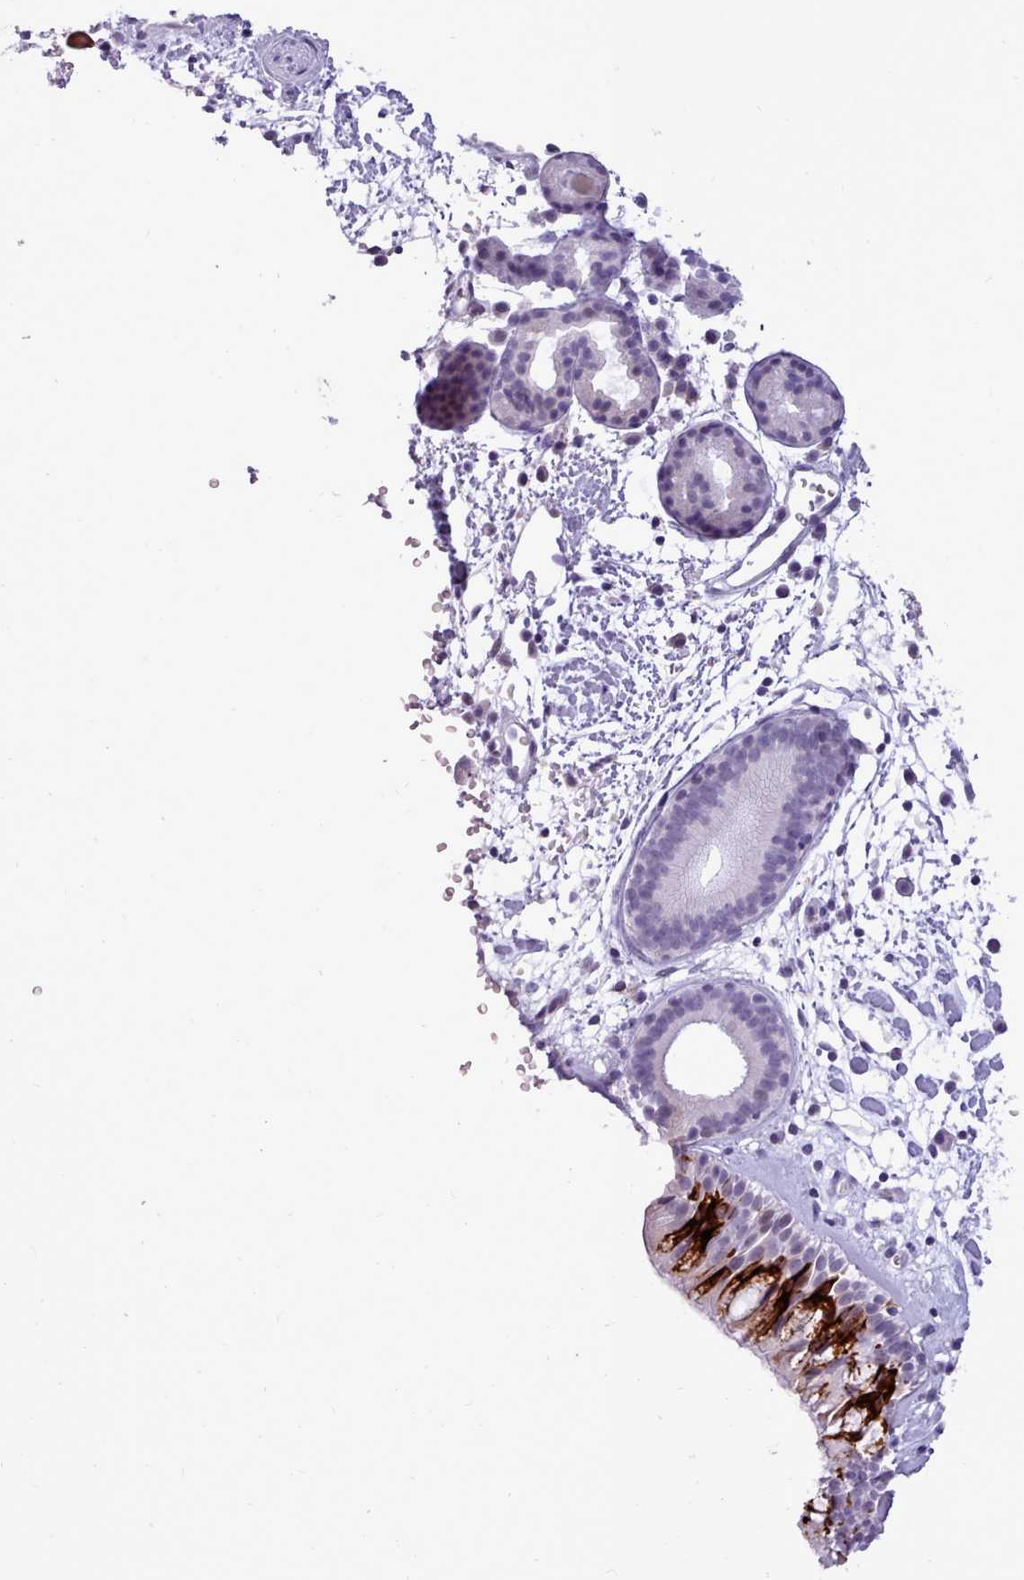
{"staining": {"intensity": "strong", "quantity": "25%-75%", "location": "cytoplasmic/membranous"}, "tissue": "nasopharynx", "cell_type": "Respiratory epithelial cells", "image_type": "normal", "snomed": [{"axis": "morphology", "description": "Normal tissue, NOS"}, {"axis": "topography", "description": "Nasopharynx"}], "caption": "Immunohistochemistry histopathology image of normal nasopharynx: nasopharynx stained using immunohistochemistry shows high levels of strong protein expression localized specifically in the cytoplasmic/membranous of respiratory epithelial cells, appearing as a cytoplasmic/membranous brown color.", "gene": "BDKRB2", "patient": {"sex": "male", "age": 65}}